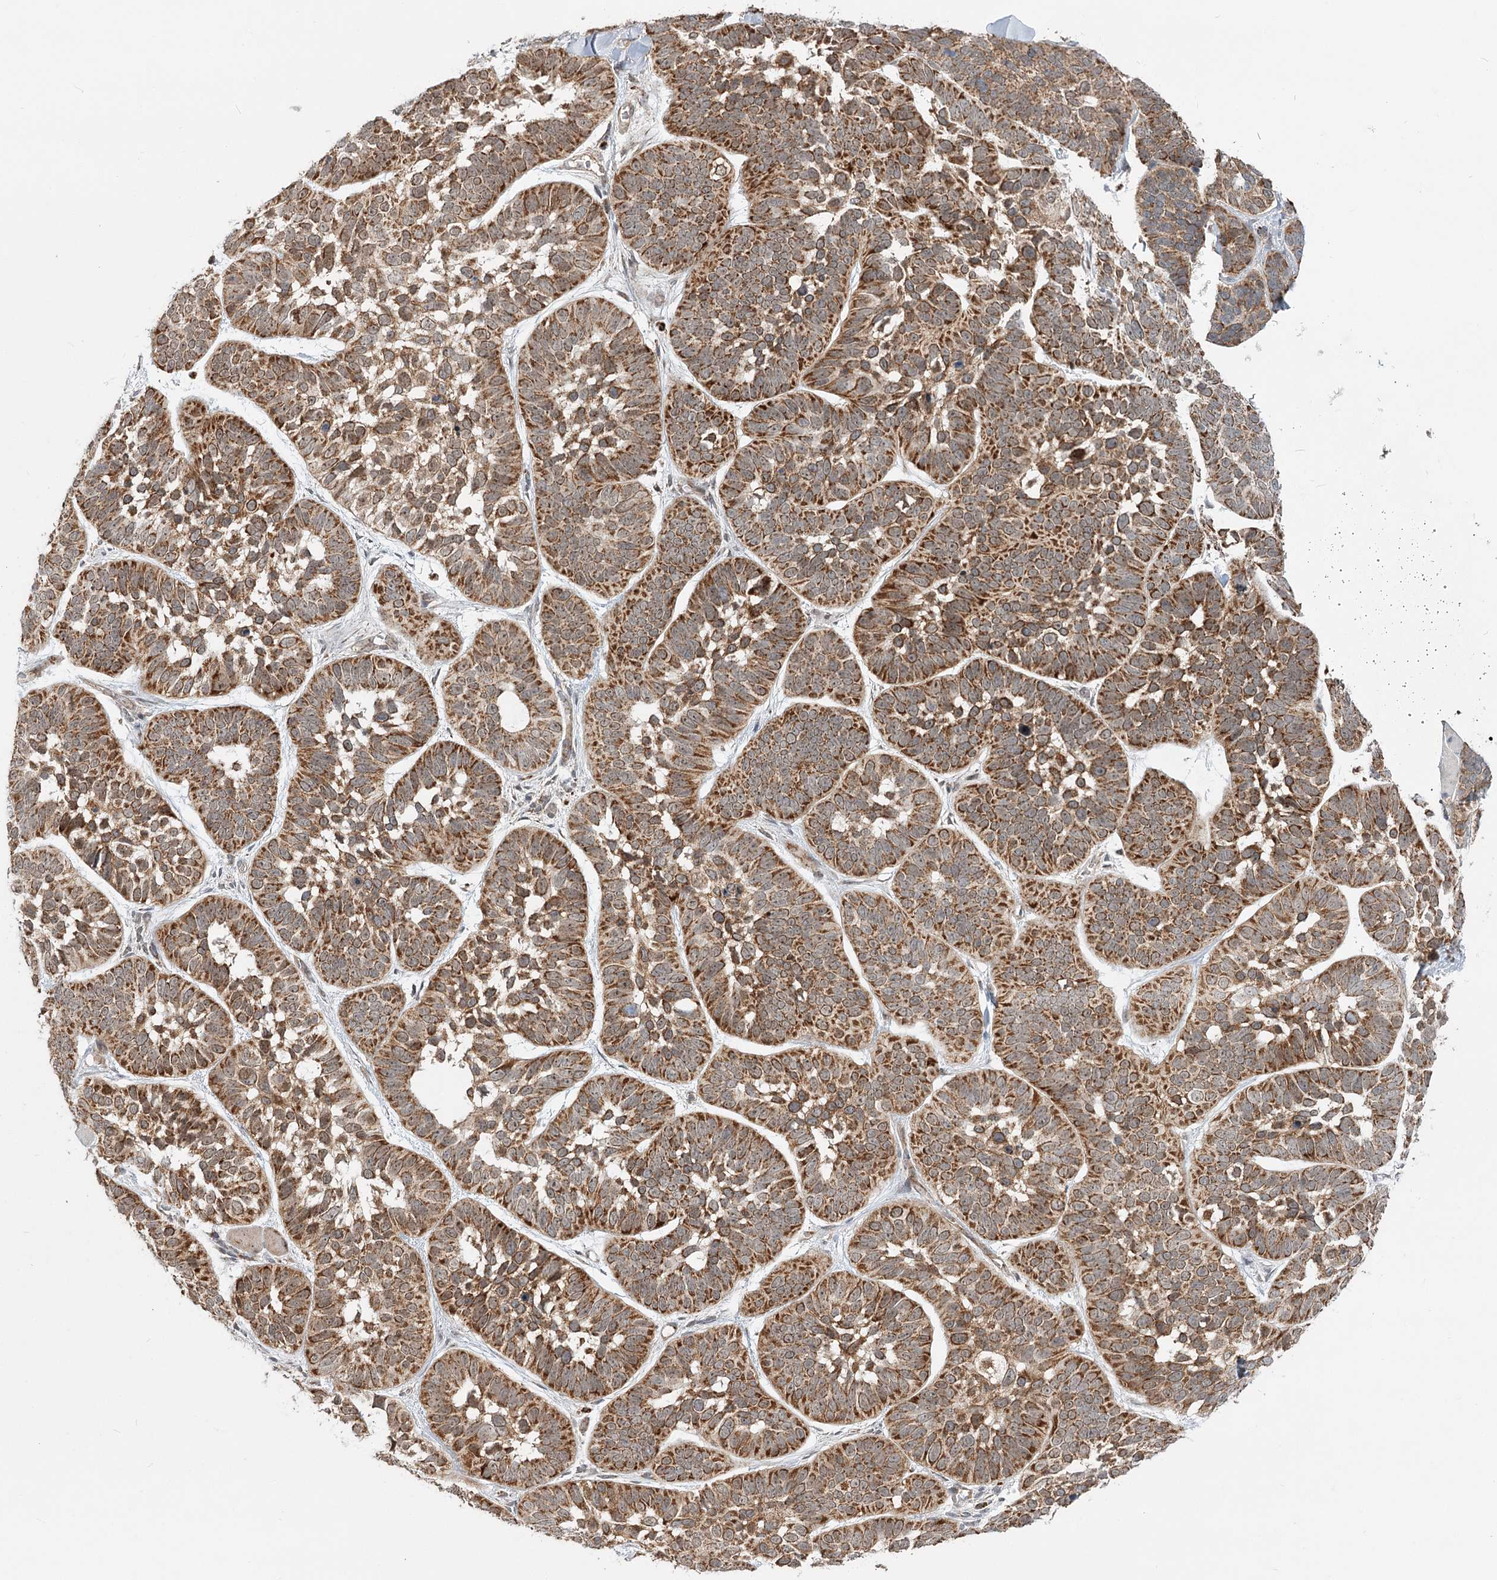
{"staining": {"intensity": "moderate", "quantity": ">75%", "location": "cytoplasmic/membranous"}, "tissue": "skin cancer", "cell_type": "Tumor cells", "image_type": "cancer", "snomed": [{"axis": "morphology", "description": "Basal cell carcinoma"}, {"axis": "topography", "description": "Skin"}], "caption": "Brown immunohistochemical staining in skin cancer (basal cell carcinoma) displays moderate cytoplasmic/membranous positivity in approximately >75% of tumor cells.", "gene": "RTN4IP1", "patient": {"sex": "male", "age": 62}}